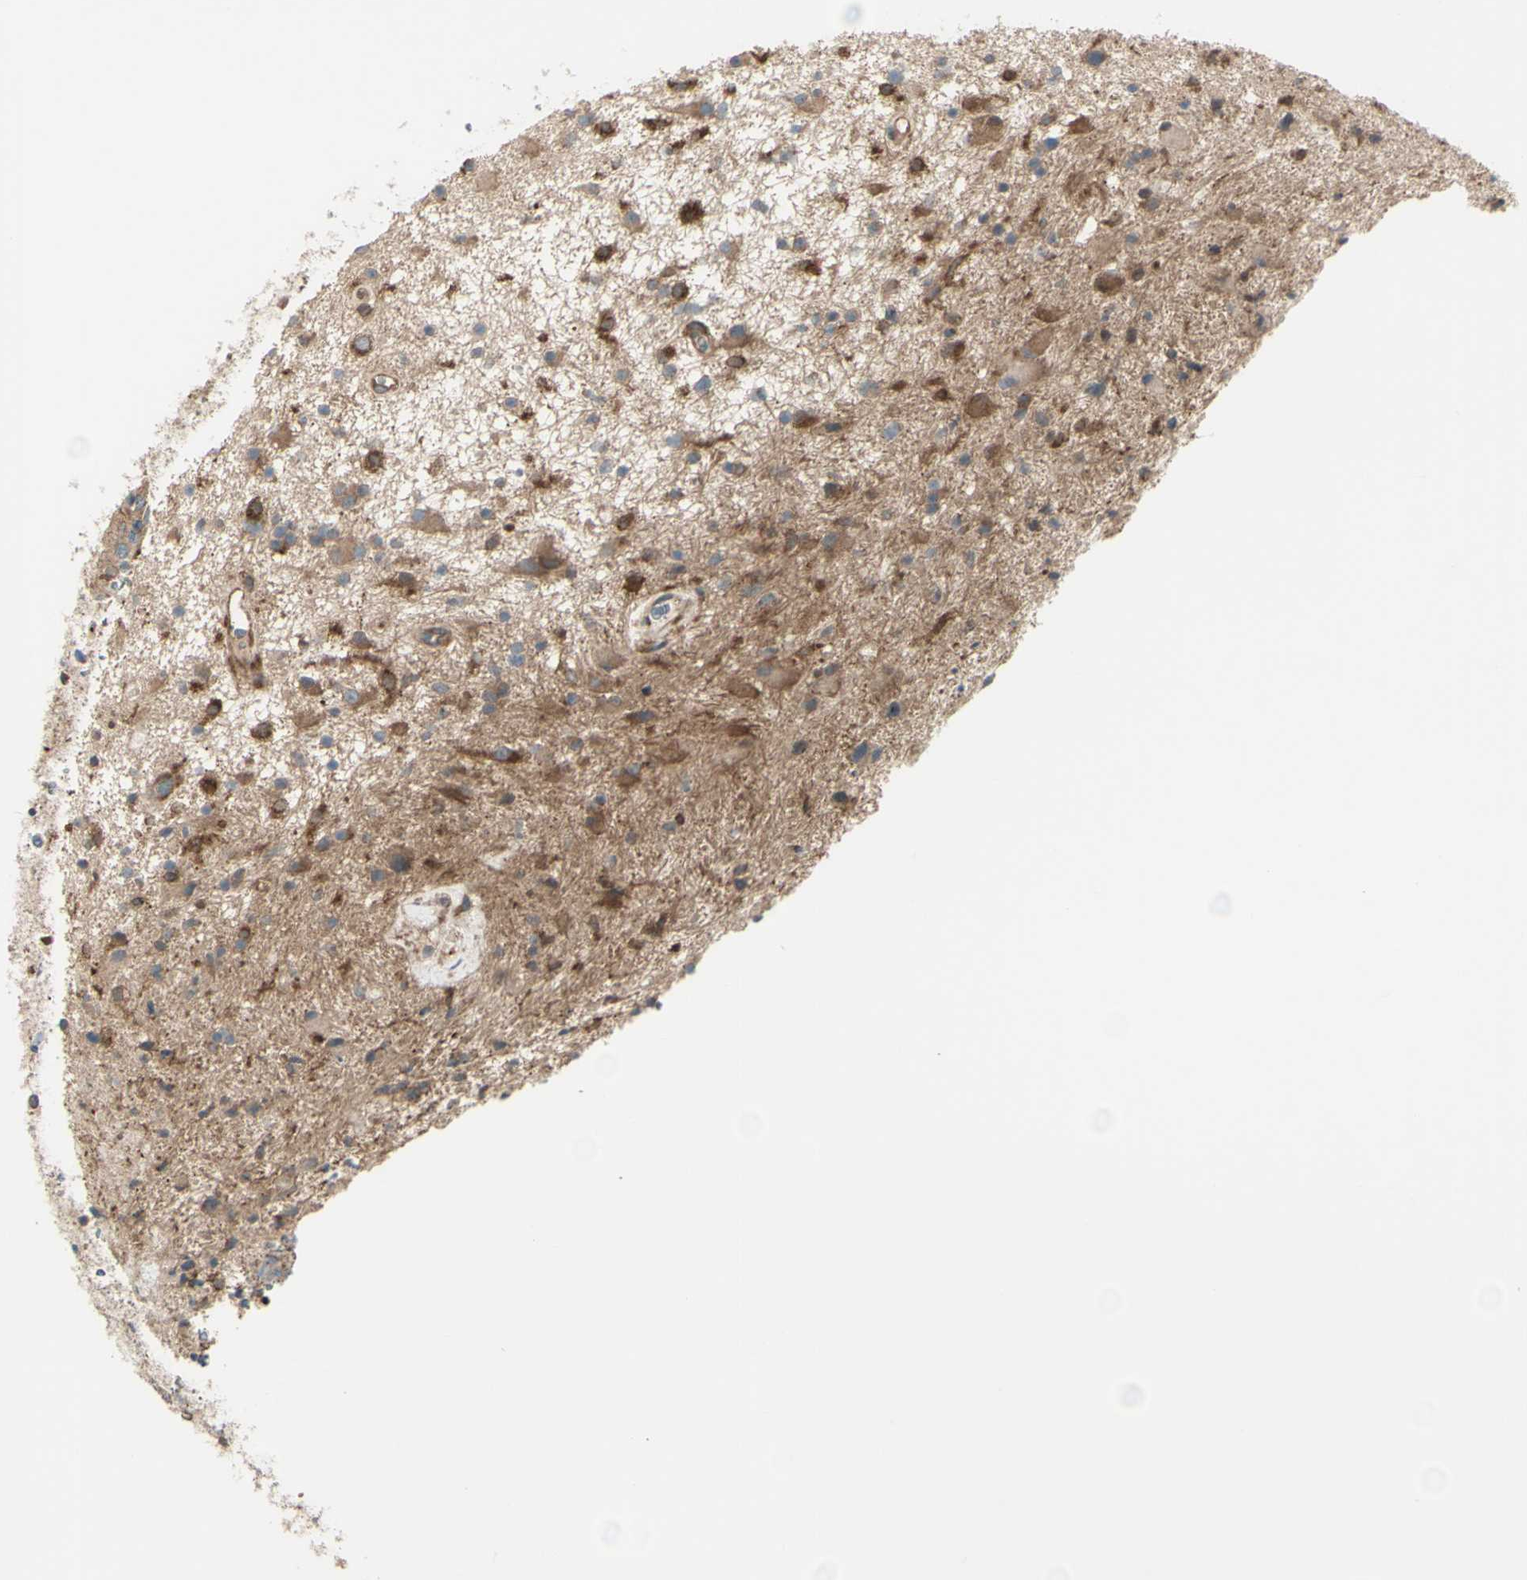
{"staining": {"intensity": "moderate", "quantity": ">75%", "location": "cytoplasmic/membranous"}, "tissue": "glioma", "cell_type": "Tumor cells", "image_type": "cancer", "snomed": [{"axis": "morphology", "description": "Glioma, malignant, High grade"}, {"axis": "topography", "description": "Brain"}], "caption": "Moderate cytoplasmic/membranous positivity for a protein is appreciated in approximately >75% of tumor cells of glioma using immunohistochemistry.", "gene": "IGSF9B", "patient": {"sex": "male", "age": 33}}